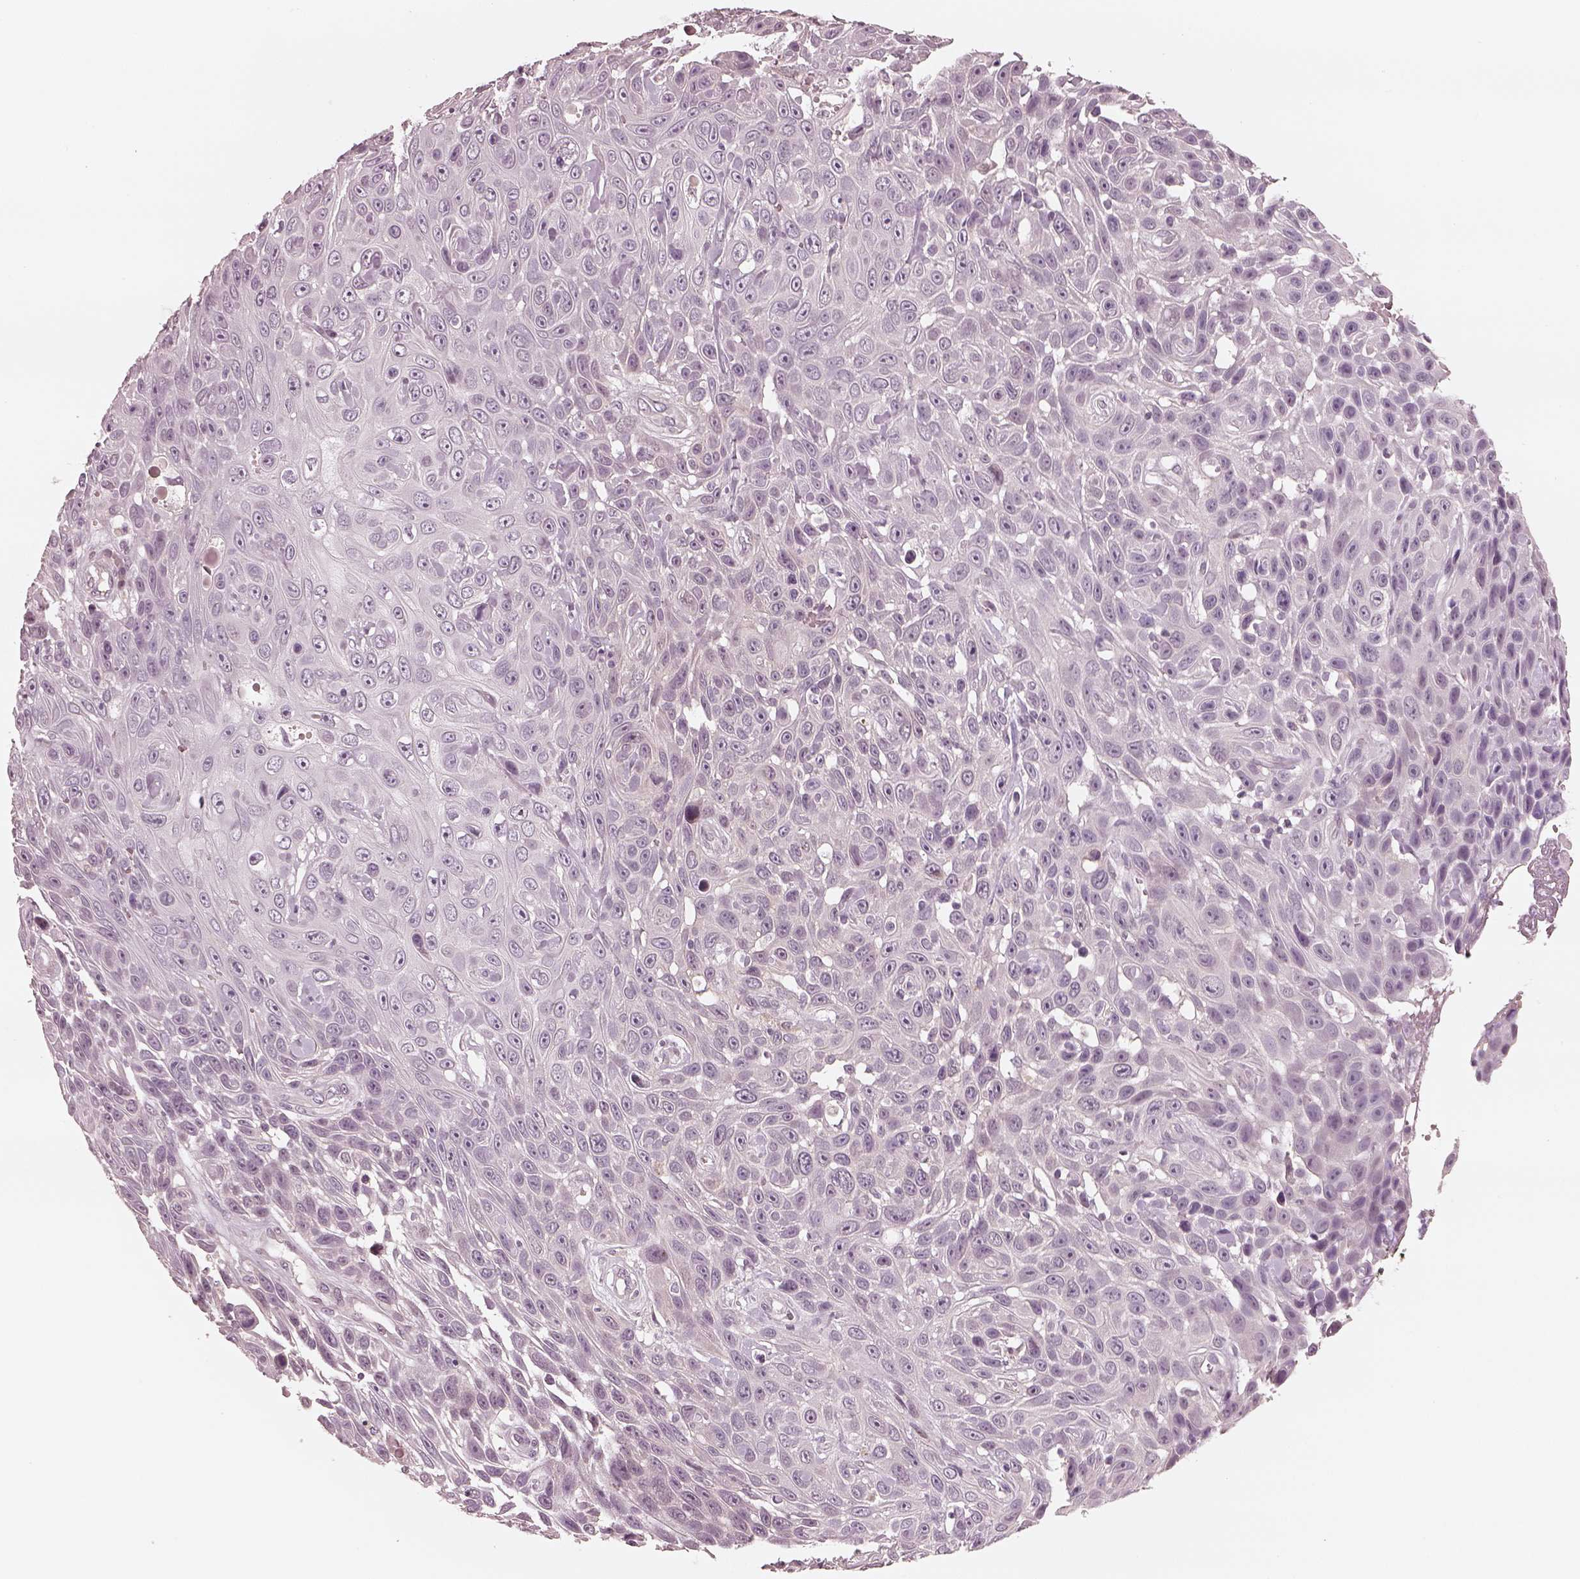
{"staining": {"intensity": "negative", "quantity": "none", "location": "none"}, "tissue": "skin cancer", "cell_type": "Tumor cells", "image_type": "cancer", "snomed": [{"axis": "morphology", "description": "Squamous cell carcinoma, NOS"}, {"axis": "topography", "description": "Skin"}], "caption": "Protein analysis of skin cancer (squamous cell carcinoma) shows no significant positivity in tumor cells.", "gene": "EGR4", "patient": {"sex": "male", "age": 82}}